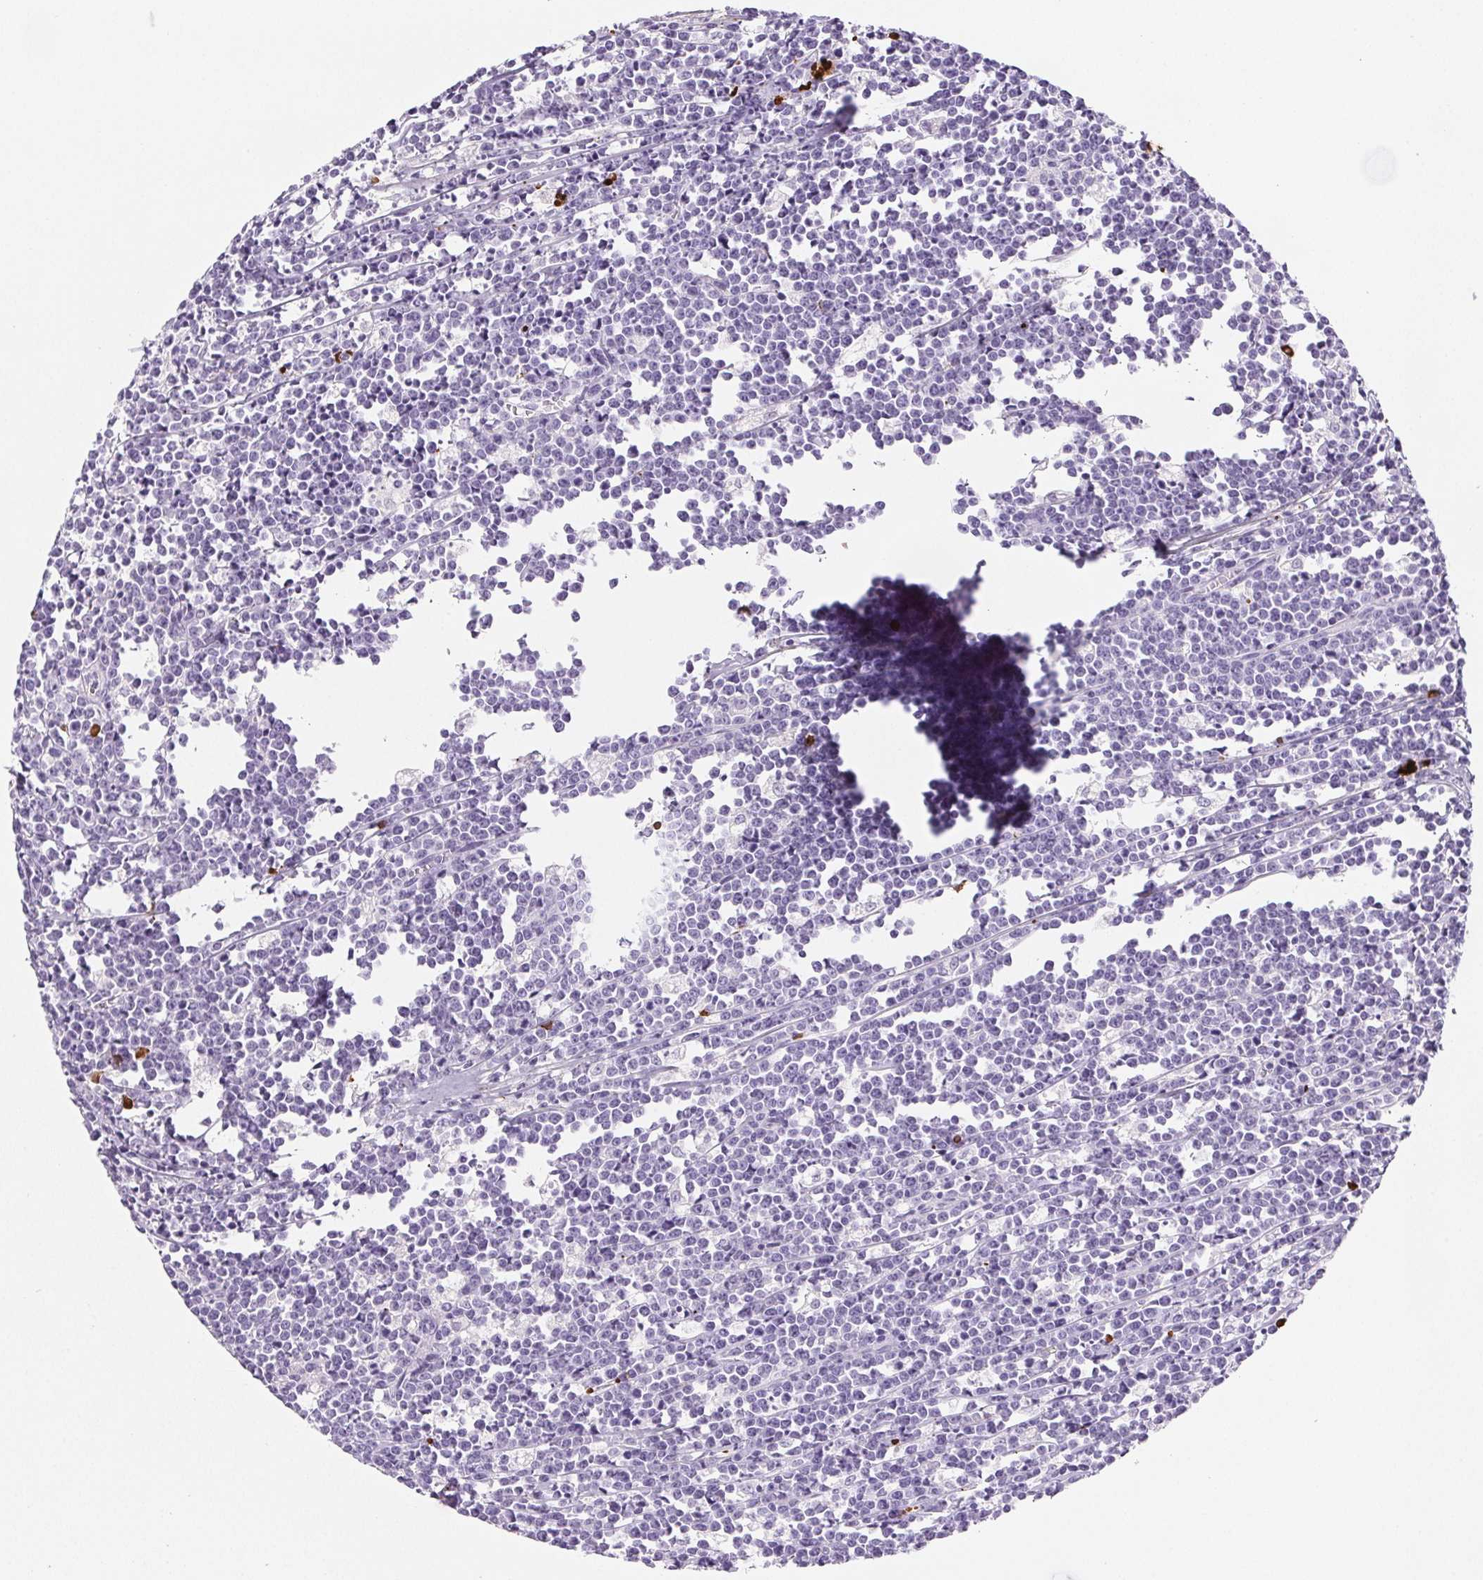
{"staining": {"intensity": "negative", "quantity": "none", "location": "none"}, "tissue": "lymphoma", "cell_type": "Tumor cells", "image_type": "cancer", "snomed": [{"axis": "morphology", "description": "Malignant lymphoma, non-Hodgkin's type, High grade"}, {"axis": "topography", "description": "Small intestine"}], "caption": "Tumor cells show no significant protein staining in malignant lymphoma, non-Hodgkin's type (high-grade). (DAB IHC, high magnification).", "gene": "VTN", "patient": {"sex": "female", "age": 56}}